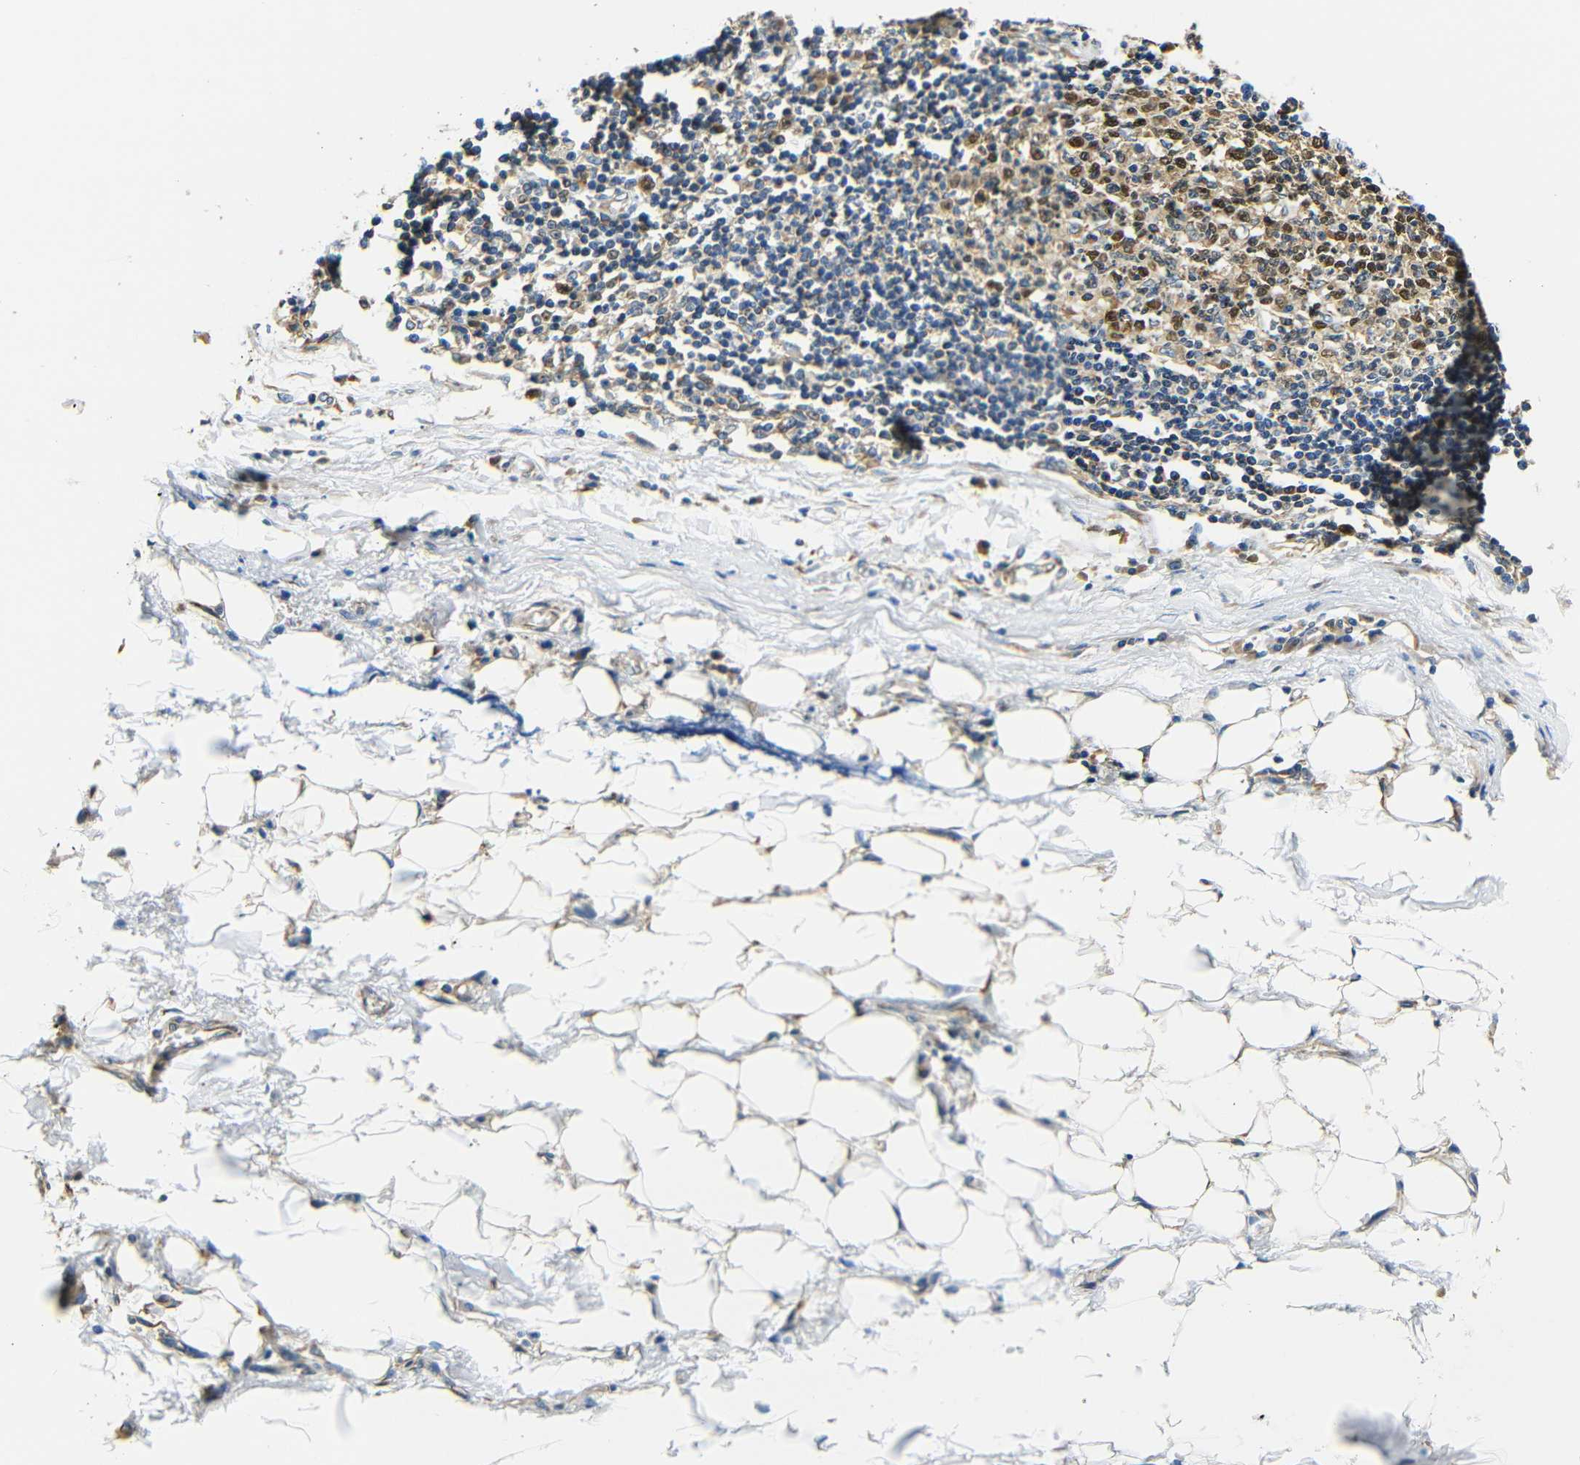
{"staining": {"intensity": "moderate", "quantity": ">75%", "location": "cytoplasmic/membranous"}, "tissue": "adipose tissue", "cell_type": "Adipocytes", "image_type": "normal", "snomed": [{"axis": "morphology", "description": "Normal tissue, NOS"}, {"axis": "morphology", "description": "Adenocarcinoma, NOS"}, {"axis": "topography", "description": "Esophagus"}], "caption": "Adipose tissue stained with DAB immunohistochemistry reveals medium levels of moderate cytoplasmic/membranous staining in approximately >75% of adipocytes.", "gene": "VAPB", "patient": {"sex": "male", "age": 62}}